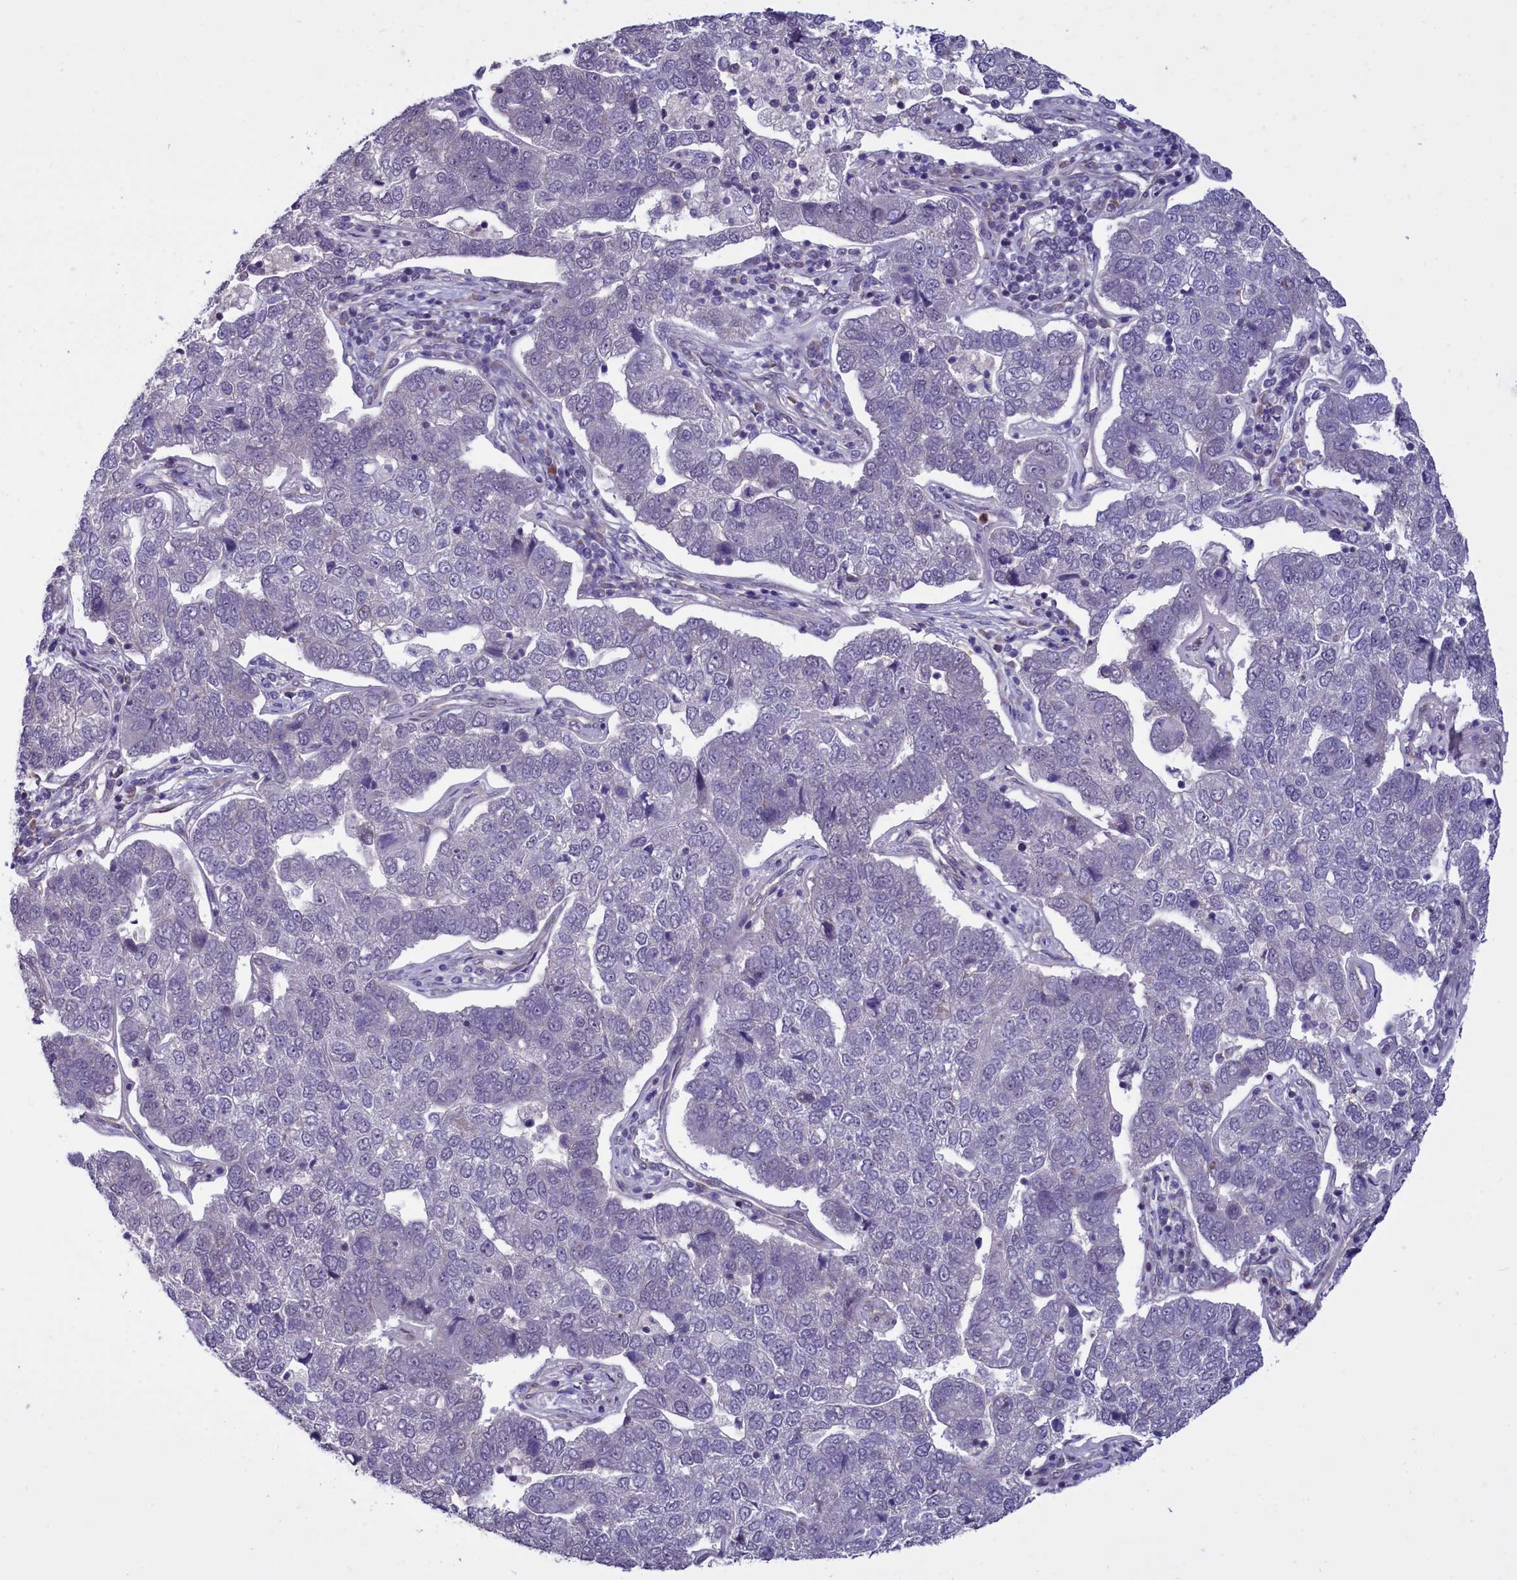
{"staining": {"intensity": "negative", "quantity": "none", "location": "none"}, "tissue": "pancreatic cancer", "cell_type": "Tumor cells", "image_type": "cancer", "snomed": [{"axis": "morphology", "description": "Adenocarcinoma, NOS"}, {"axis": "topography", "description": "Pancreas"}], "caption": "Histopathology image shows no protein expression in tumor cells of pancreatic adenocarcinoma tissue.", "gene": "BCAR1", "patient": {"sex": "female", "age": 61}}